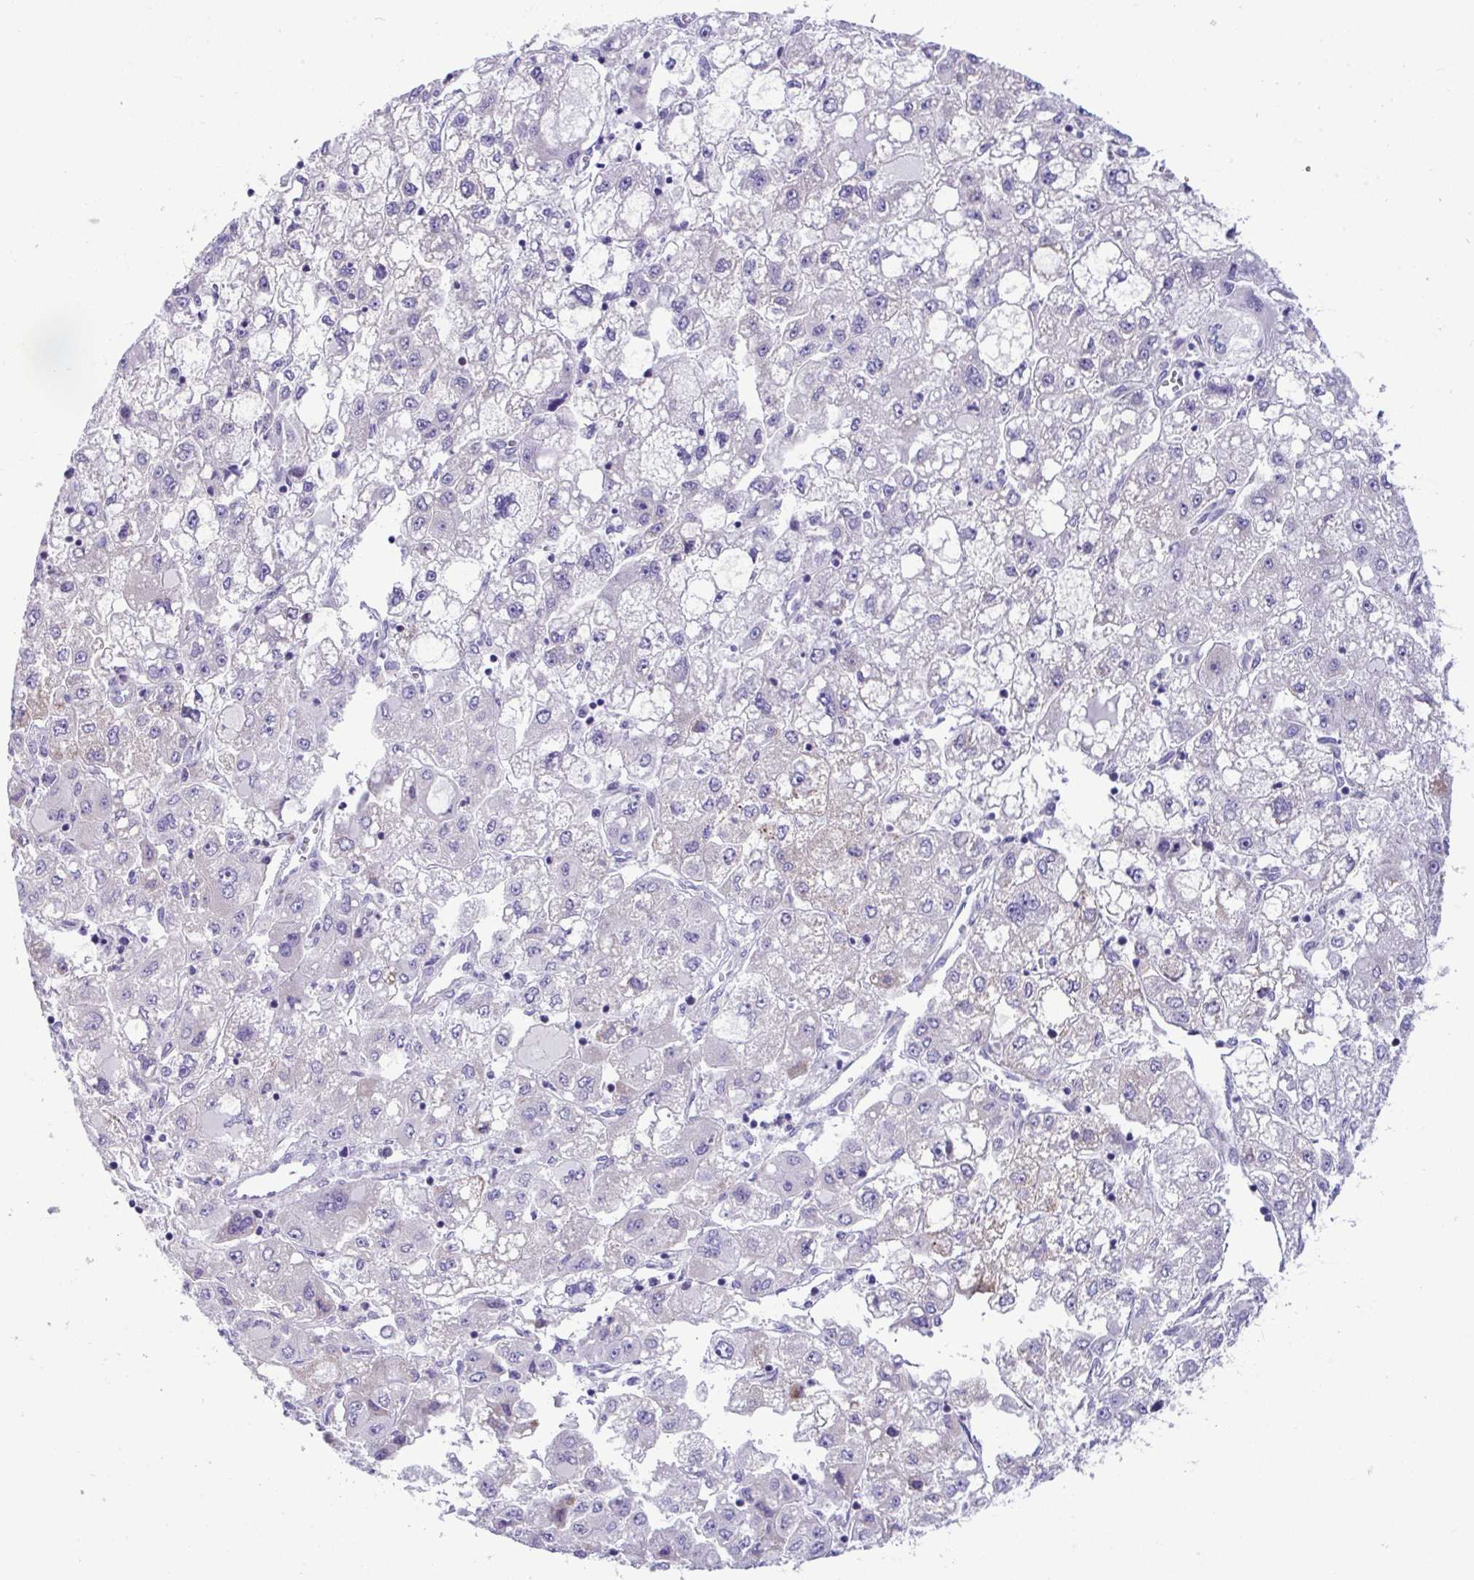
{"staining": {"intensity": "negative", "quantity": "none", "location": "none"}, "tissue": "liver cancer", "cell_type": "Tumor cells", "image_type": "cancer", "snomed": [{"axis": "morphology", "description": "Carcinoma, Hepatocellular, NOS"}, {"axis": "topography", "description": "Liver"}], "caption": "This is an immunohistochemistry photomicrograph of liver cancer. There is no staining in tumor cells.", "gene": "DTX3", "patient": {"sex": "male", "age": 40}}